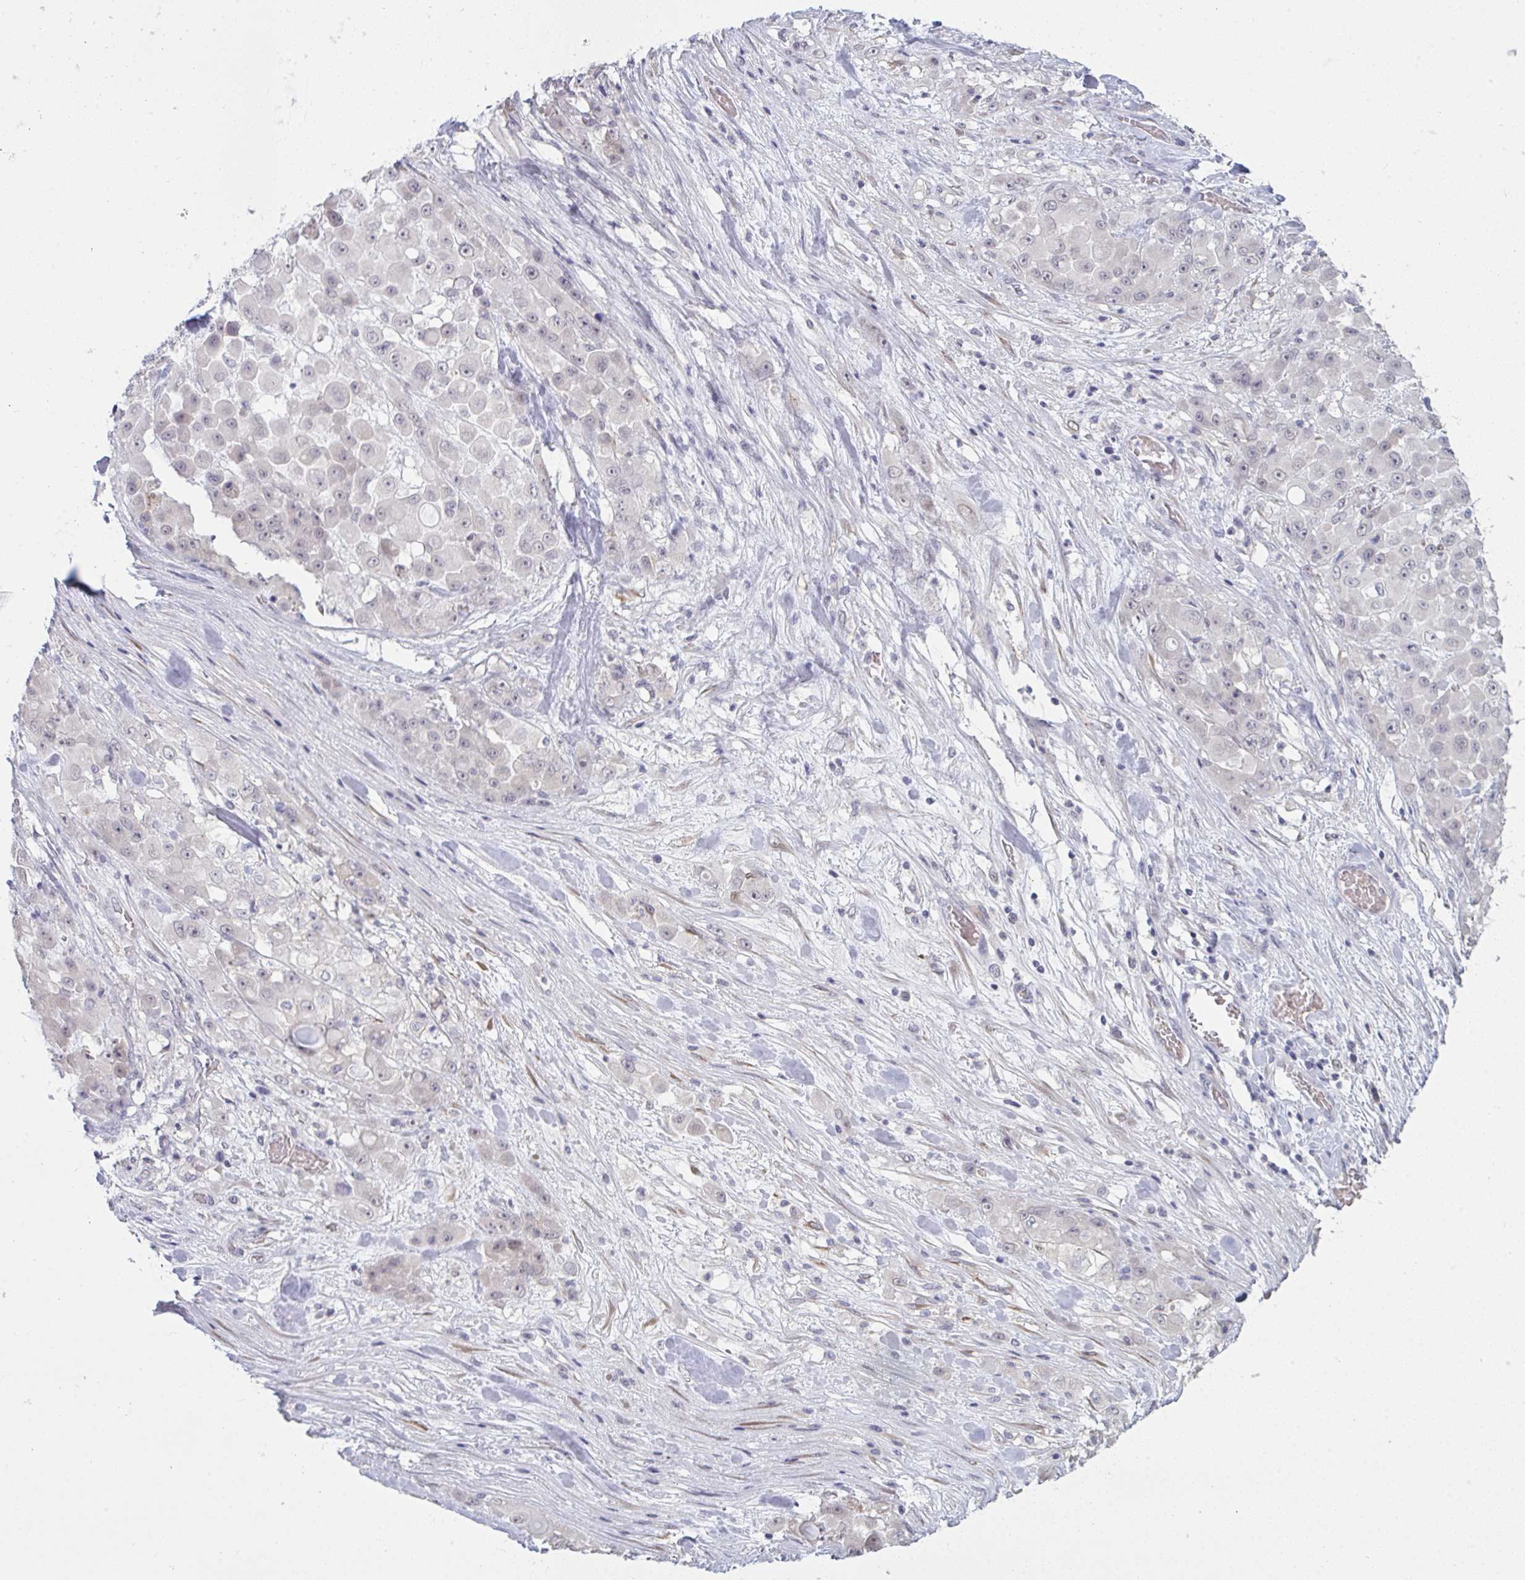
{"staining": {"intensity": "negative", "quantity": "none", "location": "none"}, "tissue": "stomach cancer", "cell_type": "Tumor cells", "image_type": "cancer", "snomed": [{"axis": "morphology", "description": "Adenocarcinoma, NOS"}, {"axis": "topography", "description": "Stomach"}], "caption": "Stomach cancer (adenocarcinoma) was stained to show a protein in brown. There is no significant expression in tumor cells.", "gene": "ZNF784", "patient": {"sex": "female", "age": 76}}